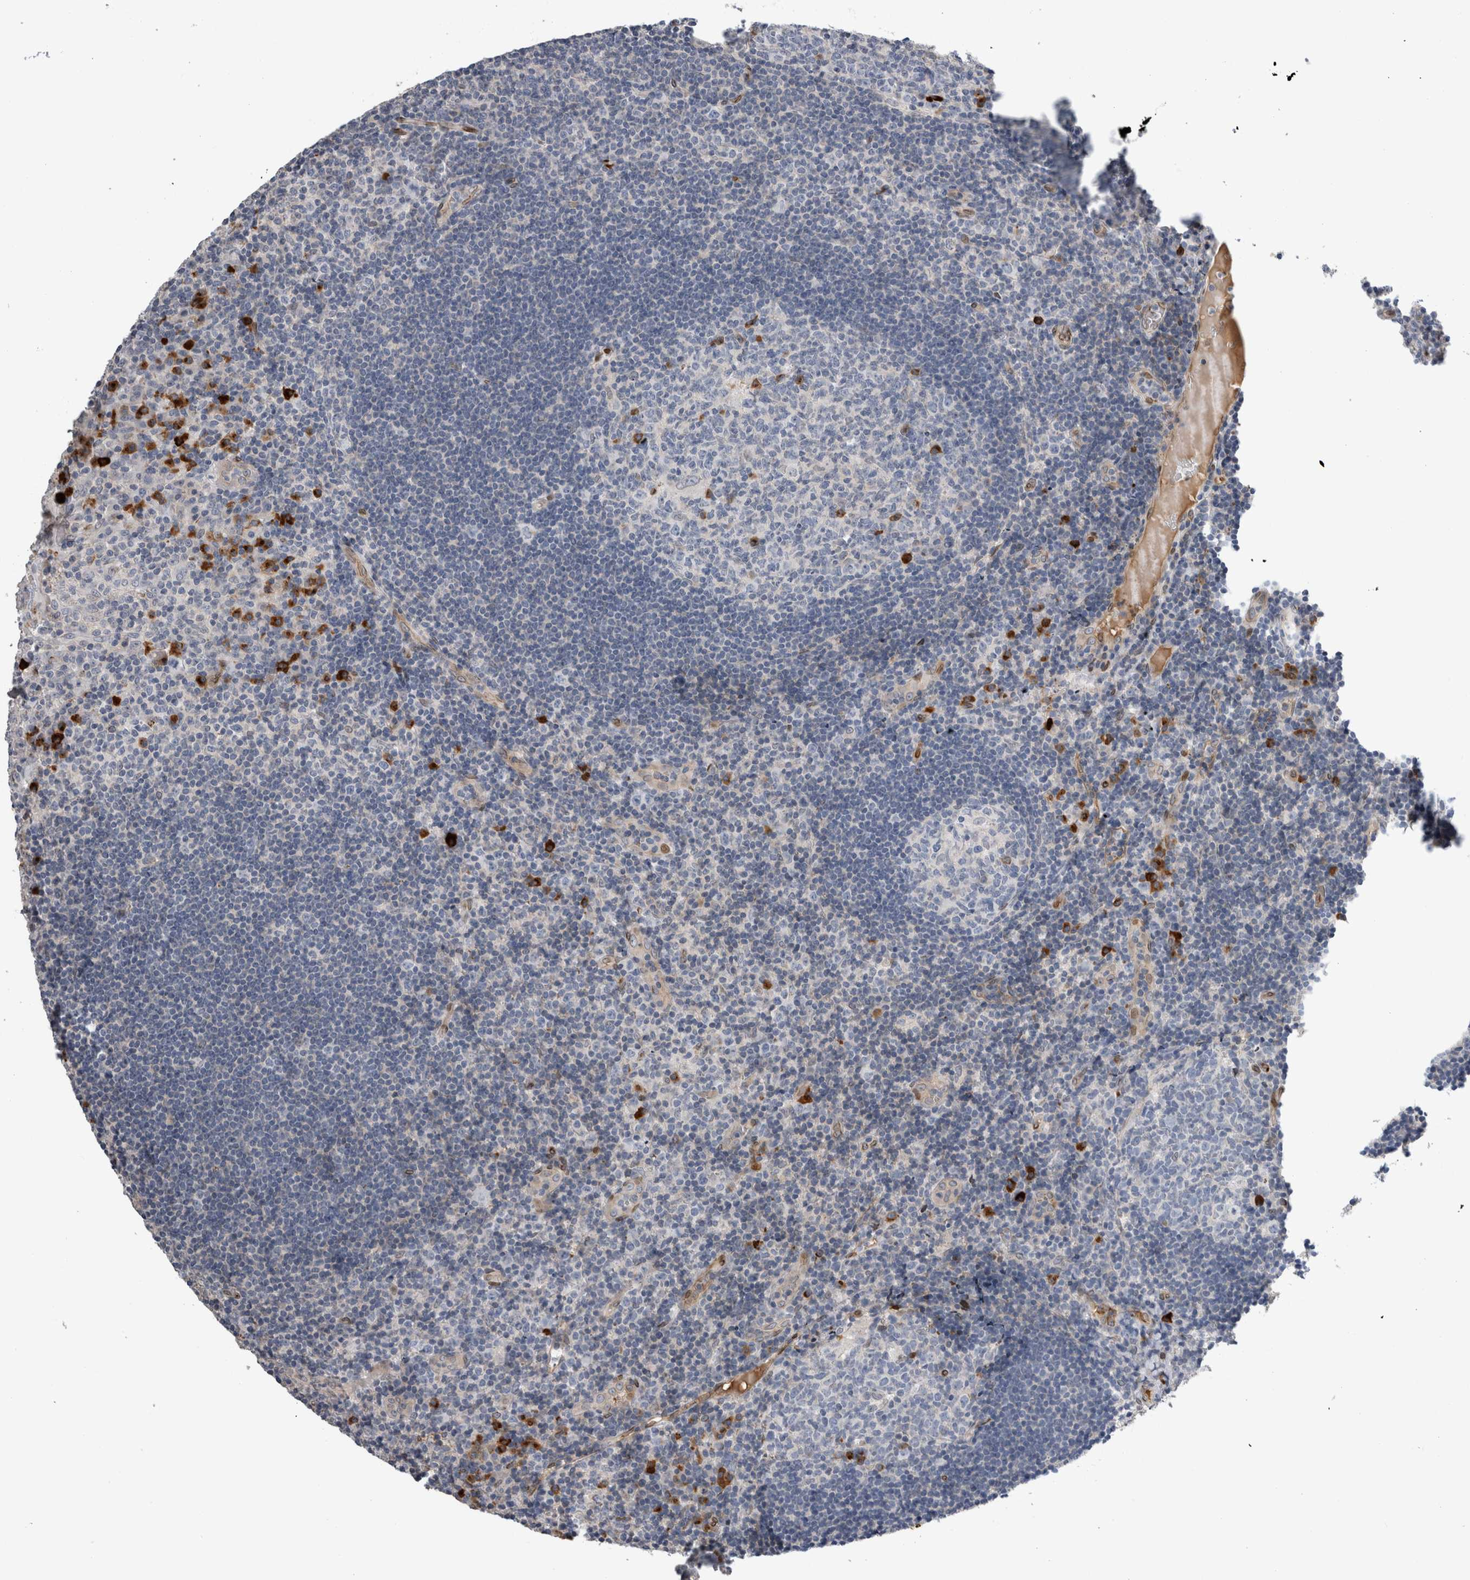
{"staining": {"intensity": "strong", "quantity": "<25%", "location": "cytoplasmic/membranous"}, "tissue": "tonsil", "cell_type": "Germinal center cells", "image_type": "normal", "snomed": [{"axis": "morphology", "description": "Normal tissue, NOS"}, {"axis": "topography", "description": "Tonsil"}], "caption": "An image of tonsil stained for a protein displays strong cytoplasmic/membranous brown staining in germinal center cells. The protein is shown in brown color, while the nuclei are stained blue.", "gene": "DMTN", "patient": {"sex": "female", "age": 40}}